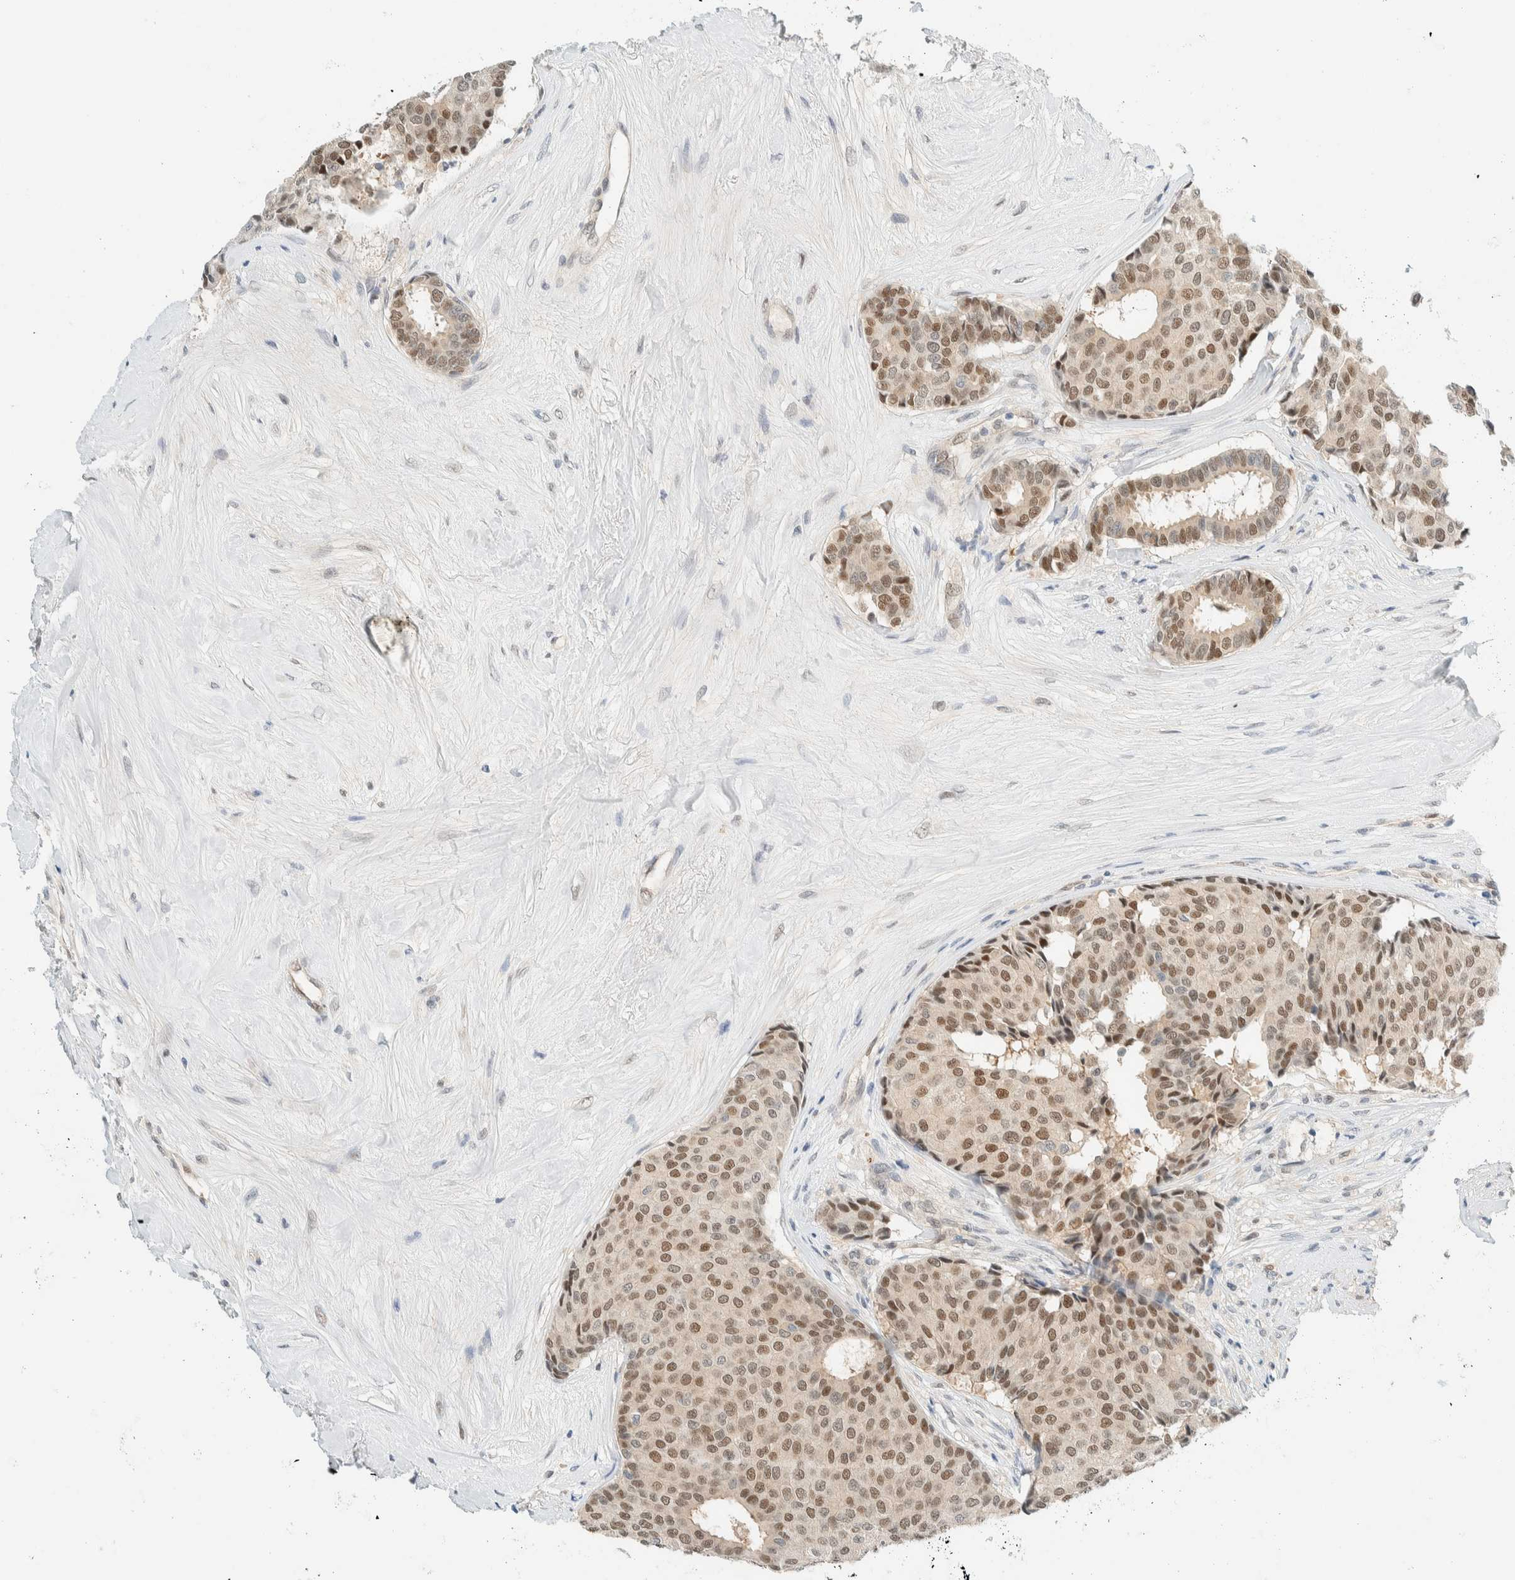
{"staining": {"intensity": "moderate", "quantity": ">75%", "location": "nuclear"}, "tissue": "breast cancer", "cell_type": "Tumor cells", "image_type": "cancer", "snomed": [{"axis": "morphology", "description": "Duct carcinoma"}, {"axis": "topography", "description": "Breast"}], "caption": "Immunohistochemistry (DAB) staining of breast invasive ductal carcinoma demonstrates moderate nuclear protein expression in approximately >75% of tumor cells.", "gene": "TSTD2", "patient": {"sex": "female", "age": 75}}